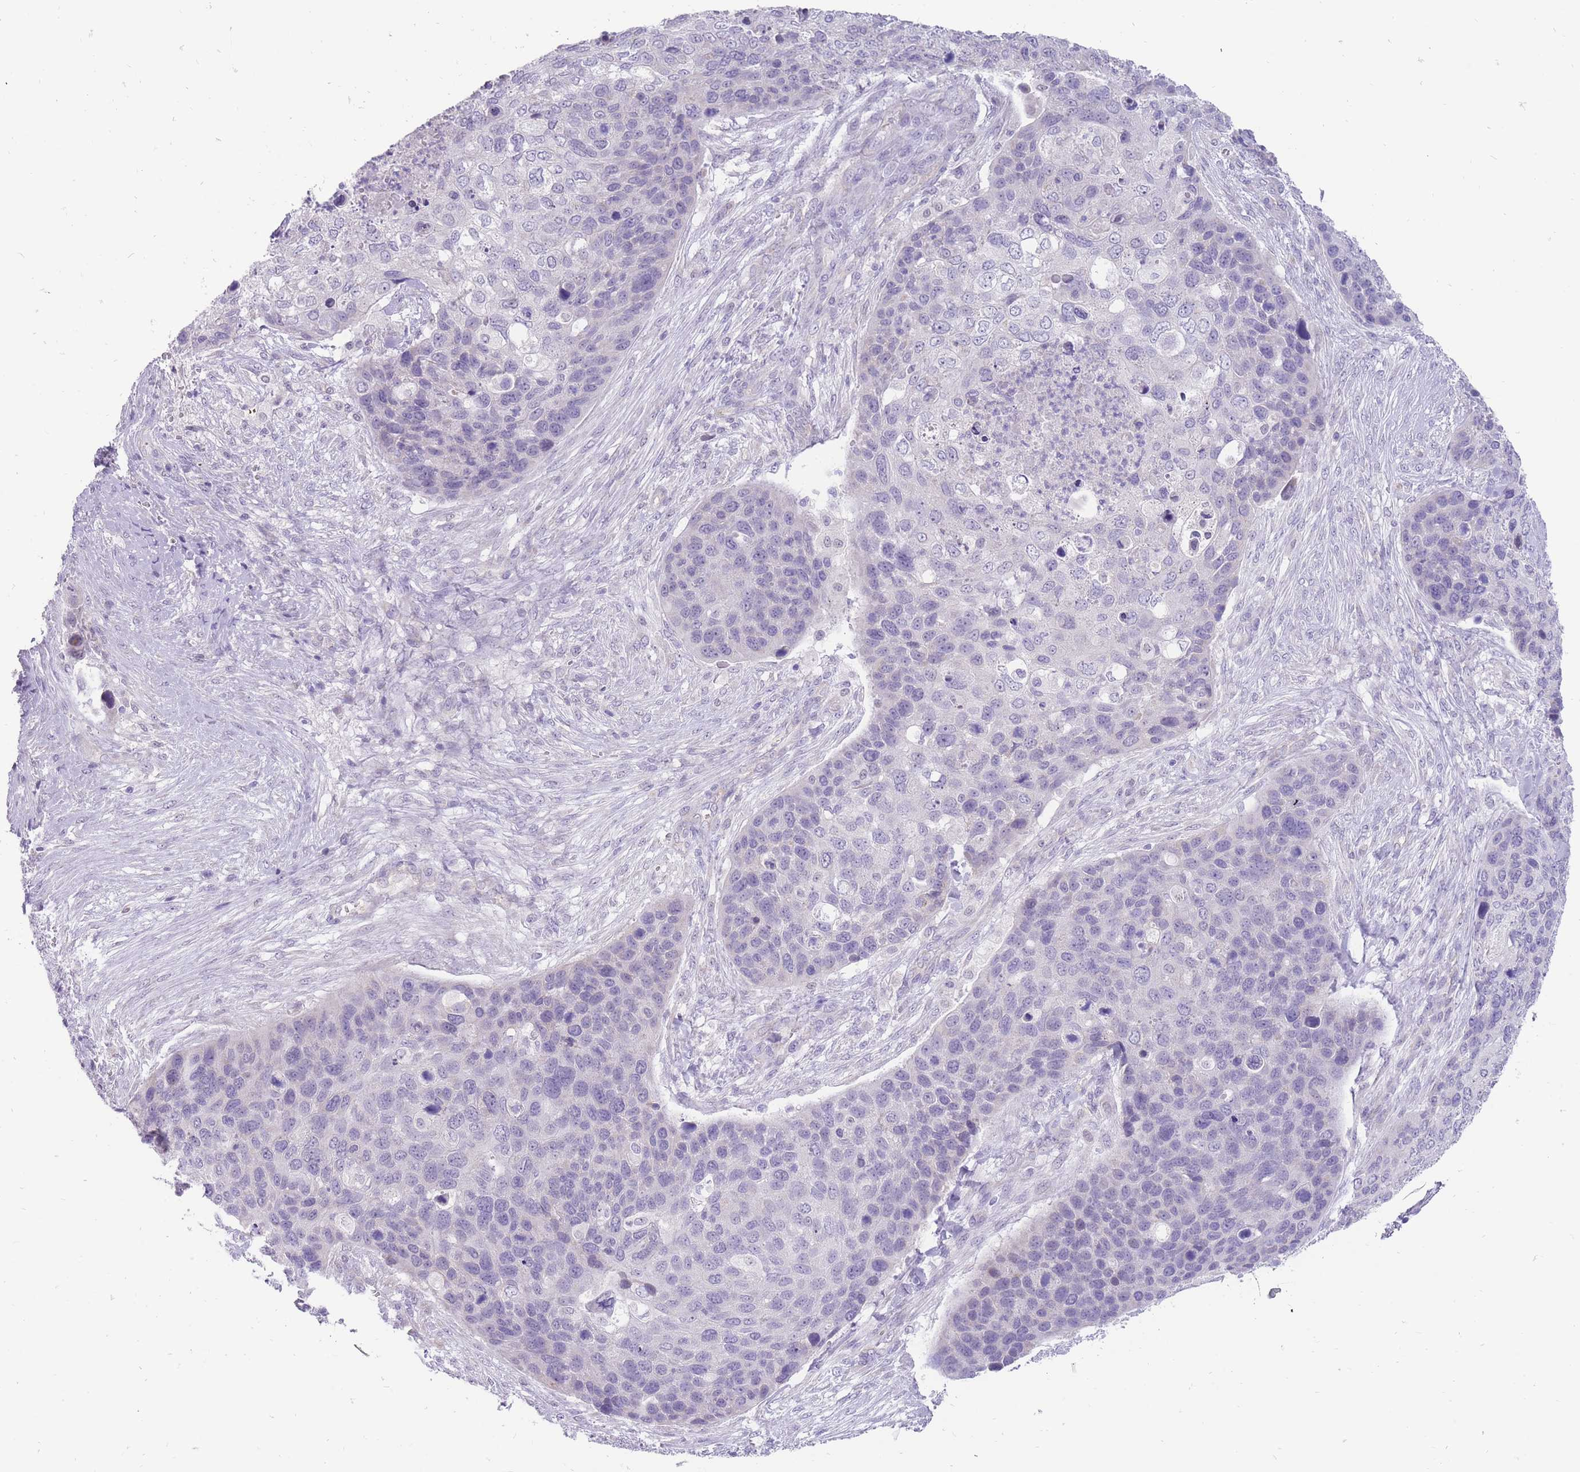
{"staining": {"intensity": "negative", "quantity": "none", "location": "none"}, "tissue": "skin cancer", "cell_type": "Tumor cells", "image_type": "cancer", "snomed": [{"axis": "morphology", "description": "Basal cell carcinoma"}, {"axis": "topography", "description": "Skin"}], "caption": "IHC histopathology image of neoplastic tissue: human basal cell carcinoma (skin) stained with DAB (3,3'-diaminobenzidine) shows no significant protein positivity in tumor cells.", "gene": "ERICH4", "patient": {"sex": "female", "age": 74}}